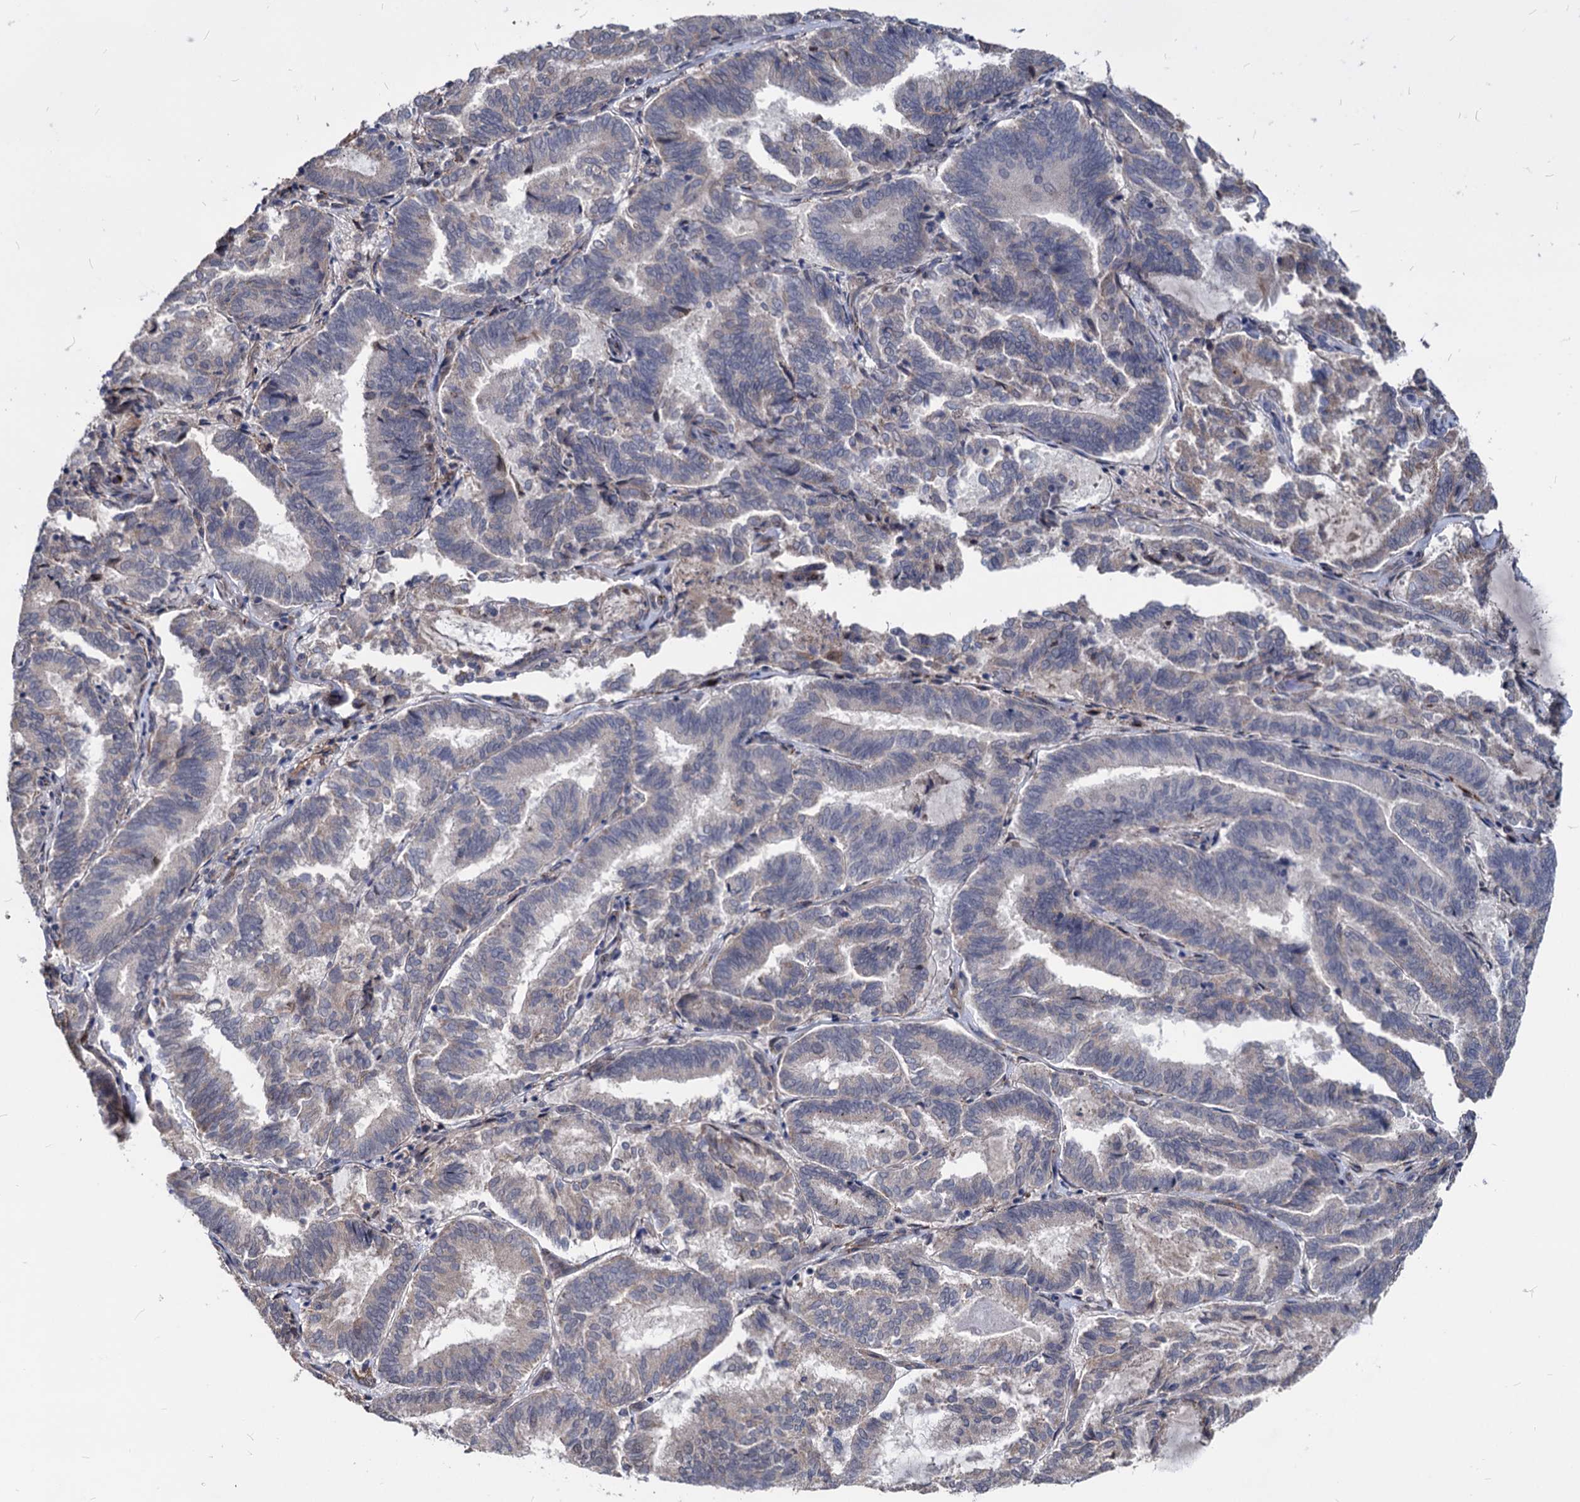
{"staining": {"intensity": "weak", "quantity": "25%-75%", "location": "cytoplasmic/membranous"}, "tissue": "endometrial cancer", "cell_type": "Tumor cells", "image_type": "cancer", "snomed": [{"axis": "morphology", "description": "Adenocarcinoma, NOS"}, {"axis": "topography", "description": "Endometrium"}], "caption": "A brown stain shows weak cytoplasmic/membranous positivity of a protein in endometrial cancer (adenocarcinoma) tumor cells. (brown staining indicates protein expression, while blue staining denotes nuclei).", "gene": "SMAGP", "patient": {"sex": "female", "age": 80}}